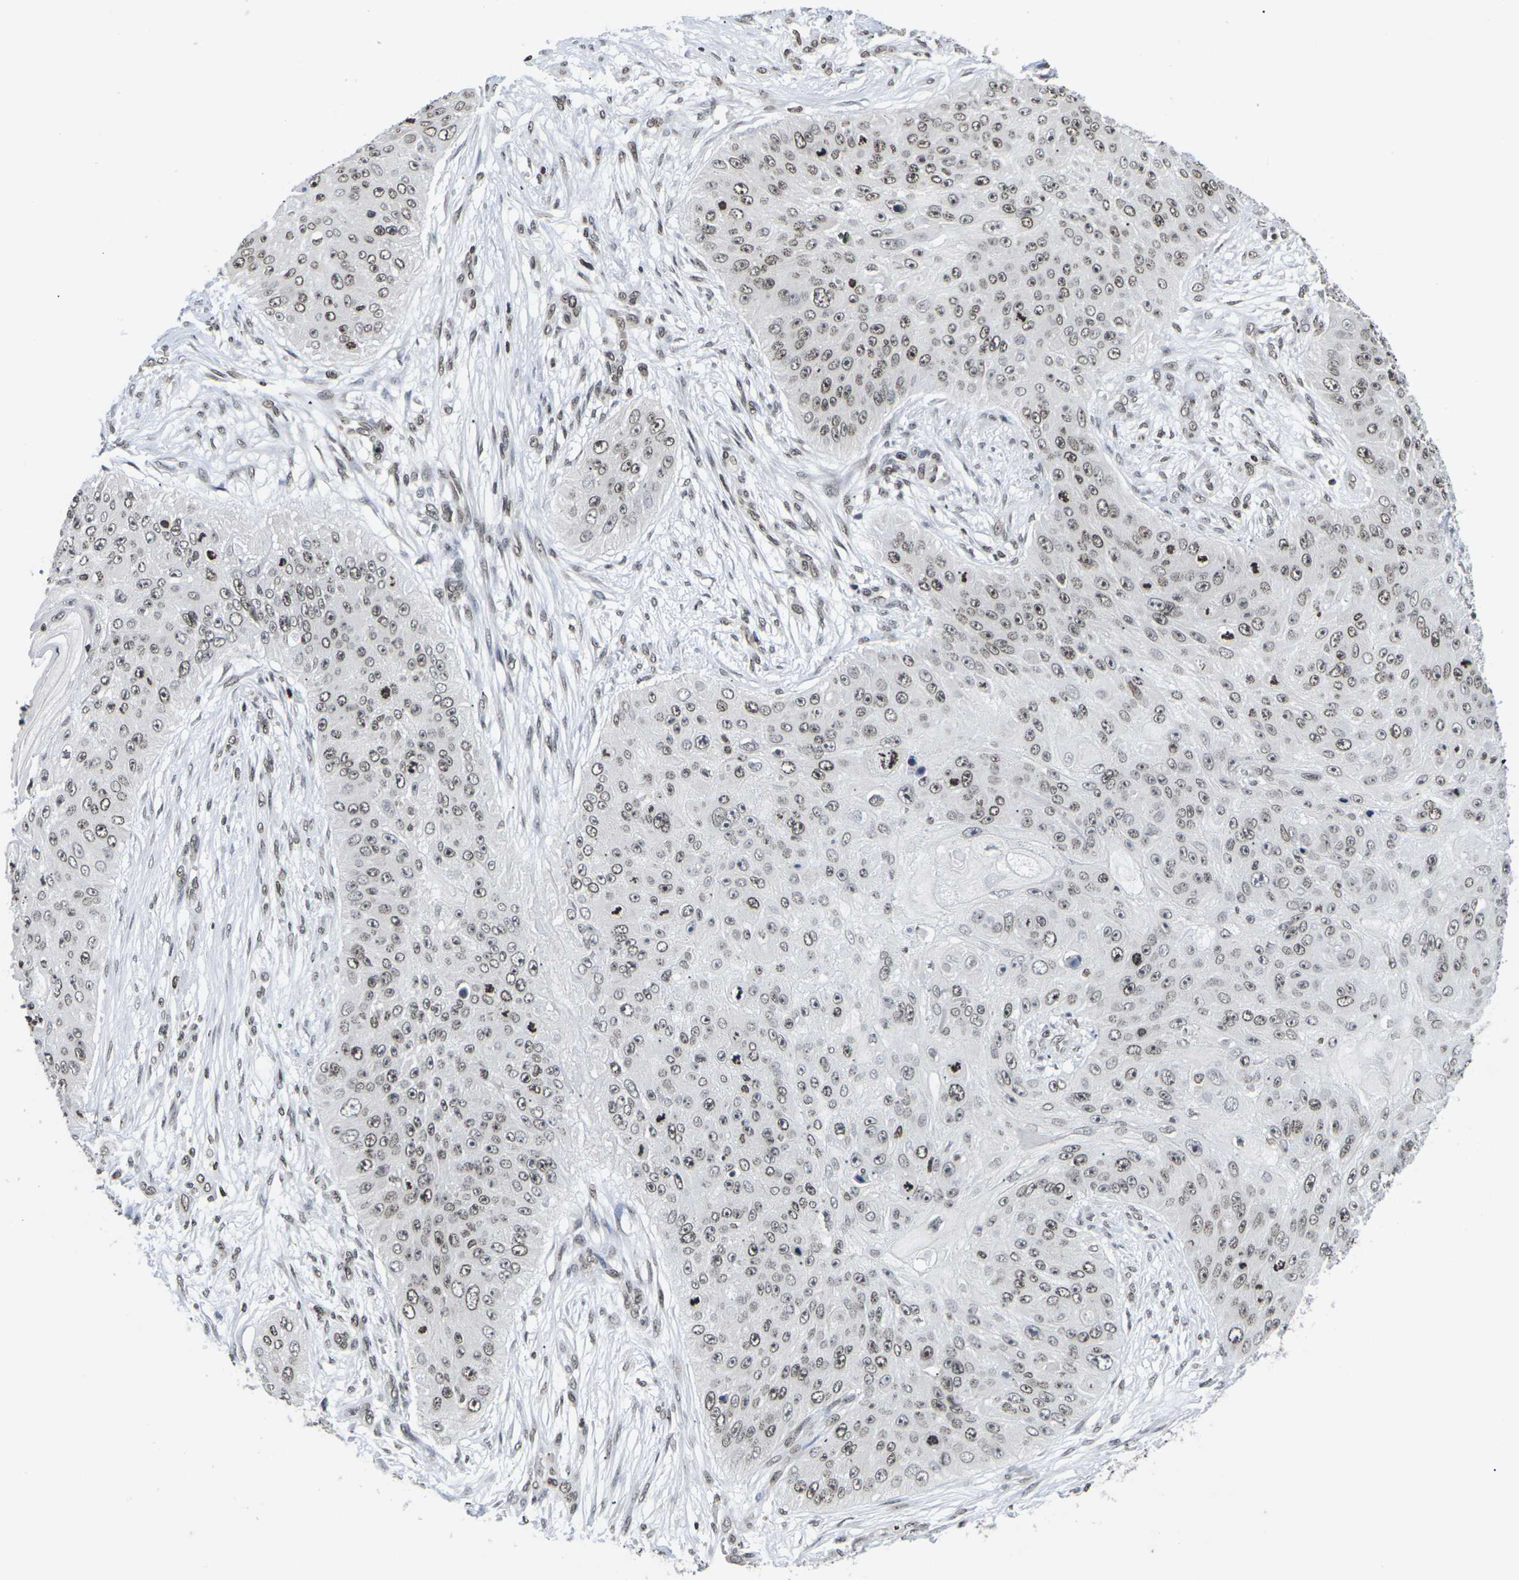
{"staining": {"intensity": "moderate", "quantity": ">75%", "location": "nuclear"}, "tissue": "skin cancer", "cell_type": "Tumor cells", "image_type": "cancer", "snomed": [{"axis": "morphology", "description": "Squamous cell carcinoma, NOS"}, {"axis": "topography", "description": "Skin"}], "caption": "DAB immunohistochemical staining of skin cancer (squamous cell carcinoma) shows moderate nuclear protein expression in approximately >75% of tumor cells.", "gene": "ETV5", "patient": {"sex": "female", "age": 80}}